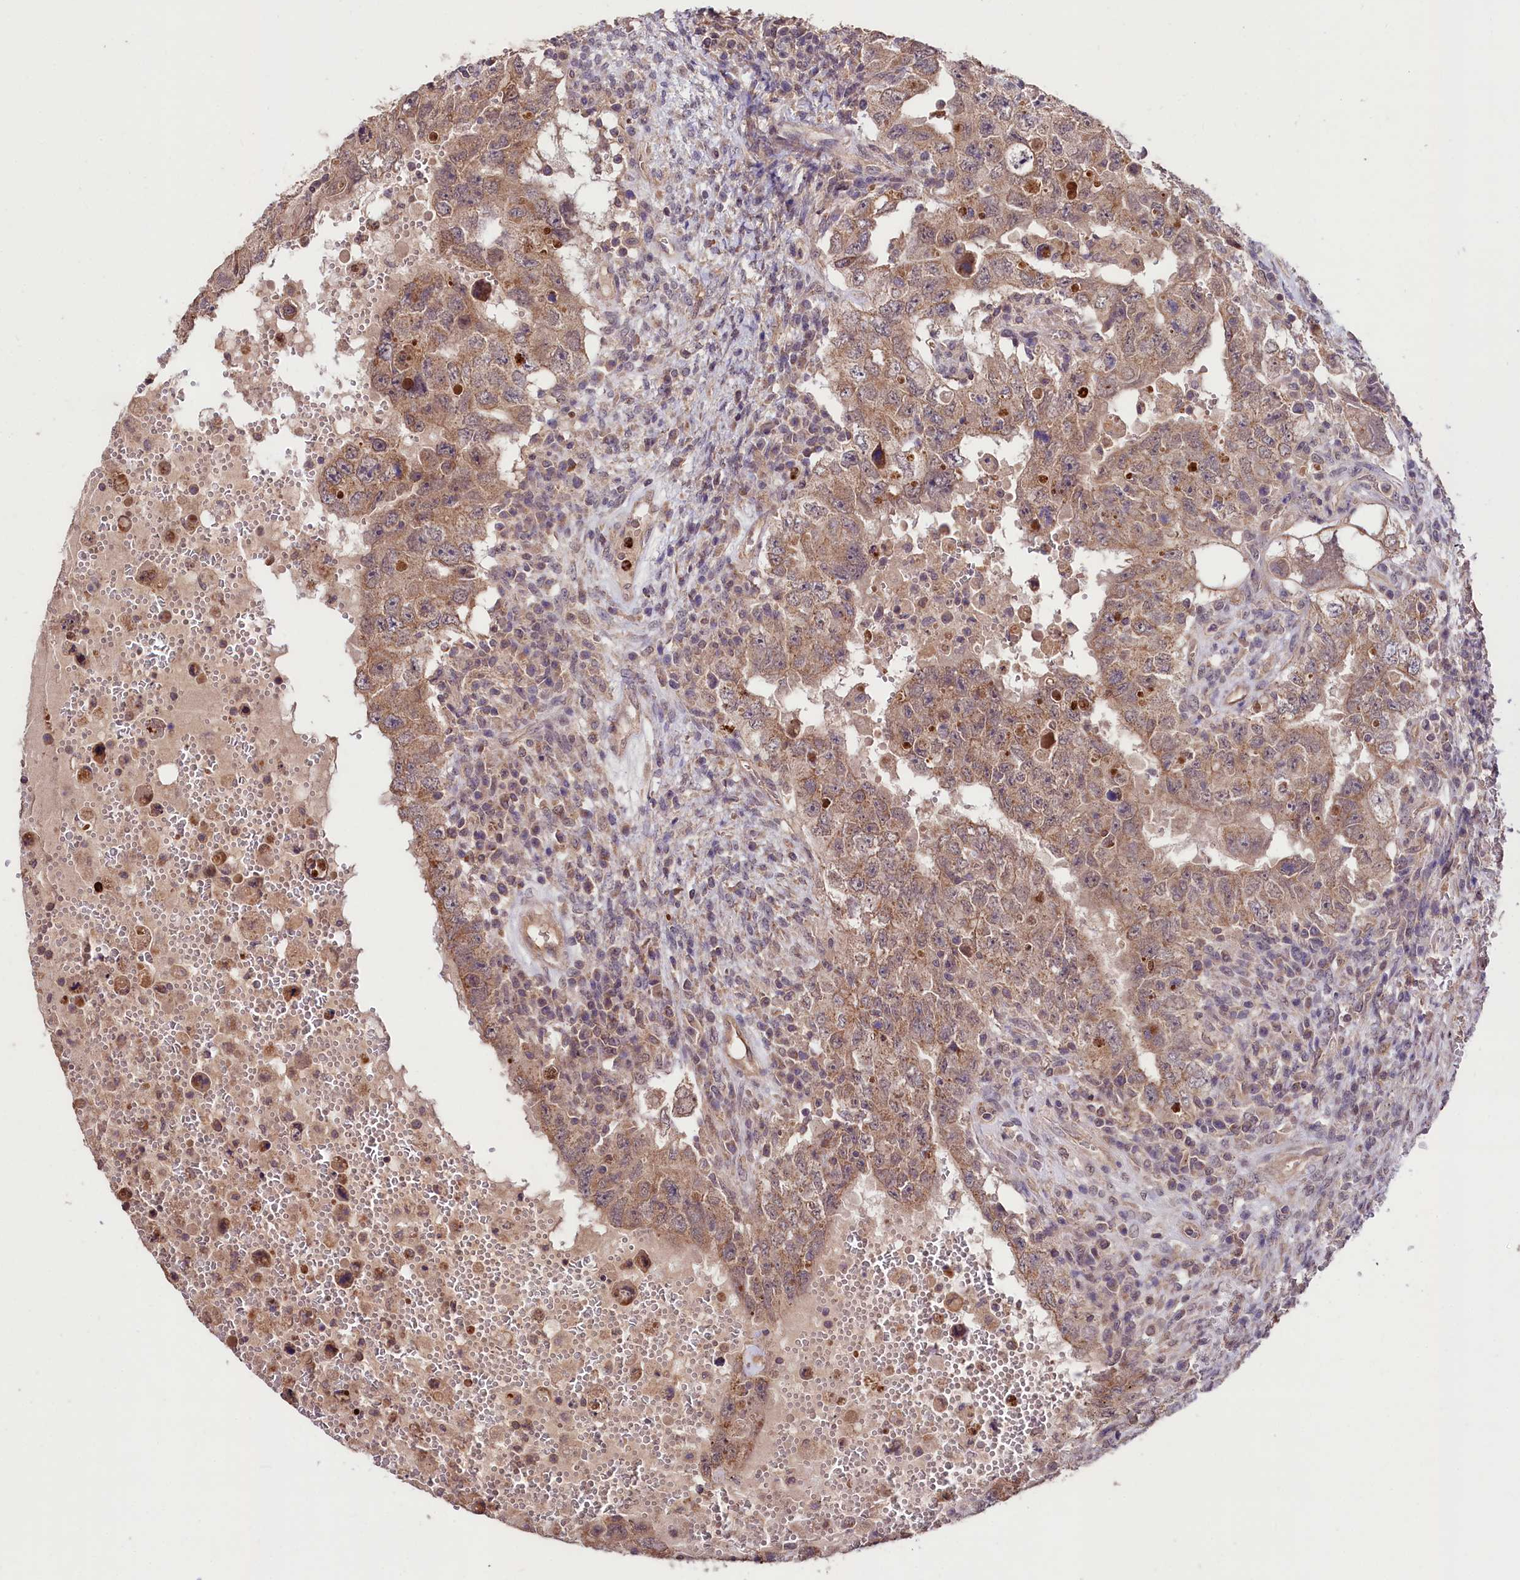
{"staining": {"intensity": "moderate", "quantity": ">75%", "location": "cytoplasmic/membranous"}, "tissue": "testis cancer", "cell_type": "Tumor cells", "image_type": "cancer", "snomed": [{"axis": "morphology", "description": "Carcinoma, Embryonal, NOS"}, {"axis": "topography", "description": "Testis"}], "caption": "Testis cancer (embryonal carcinoma) stained with immunohistochemistry demonstrates moderate cytoplasmic/membranous staining in approximately >75% of tumor cells.", "gene": "KLRB1", "patient": {"sex": "male", "age": 26}}